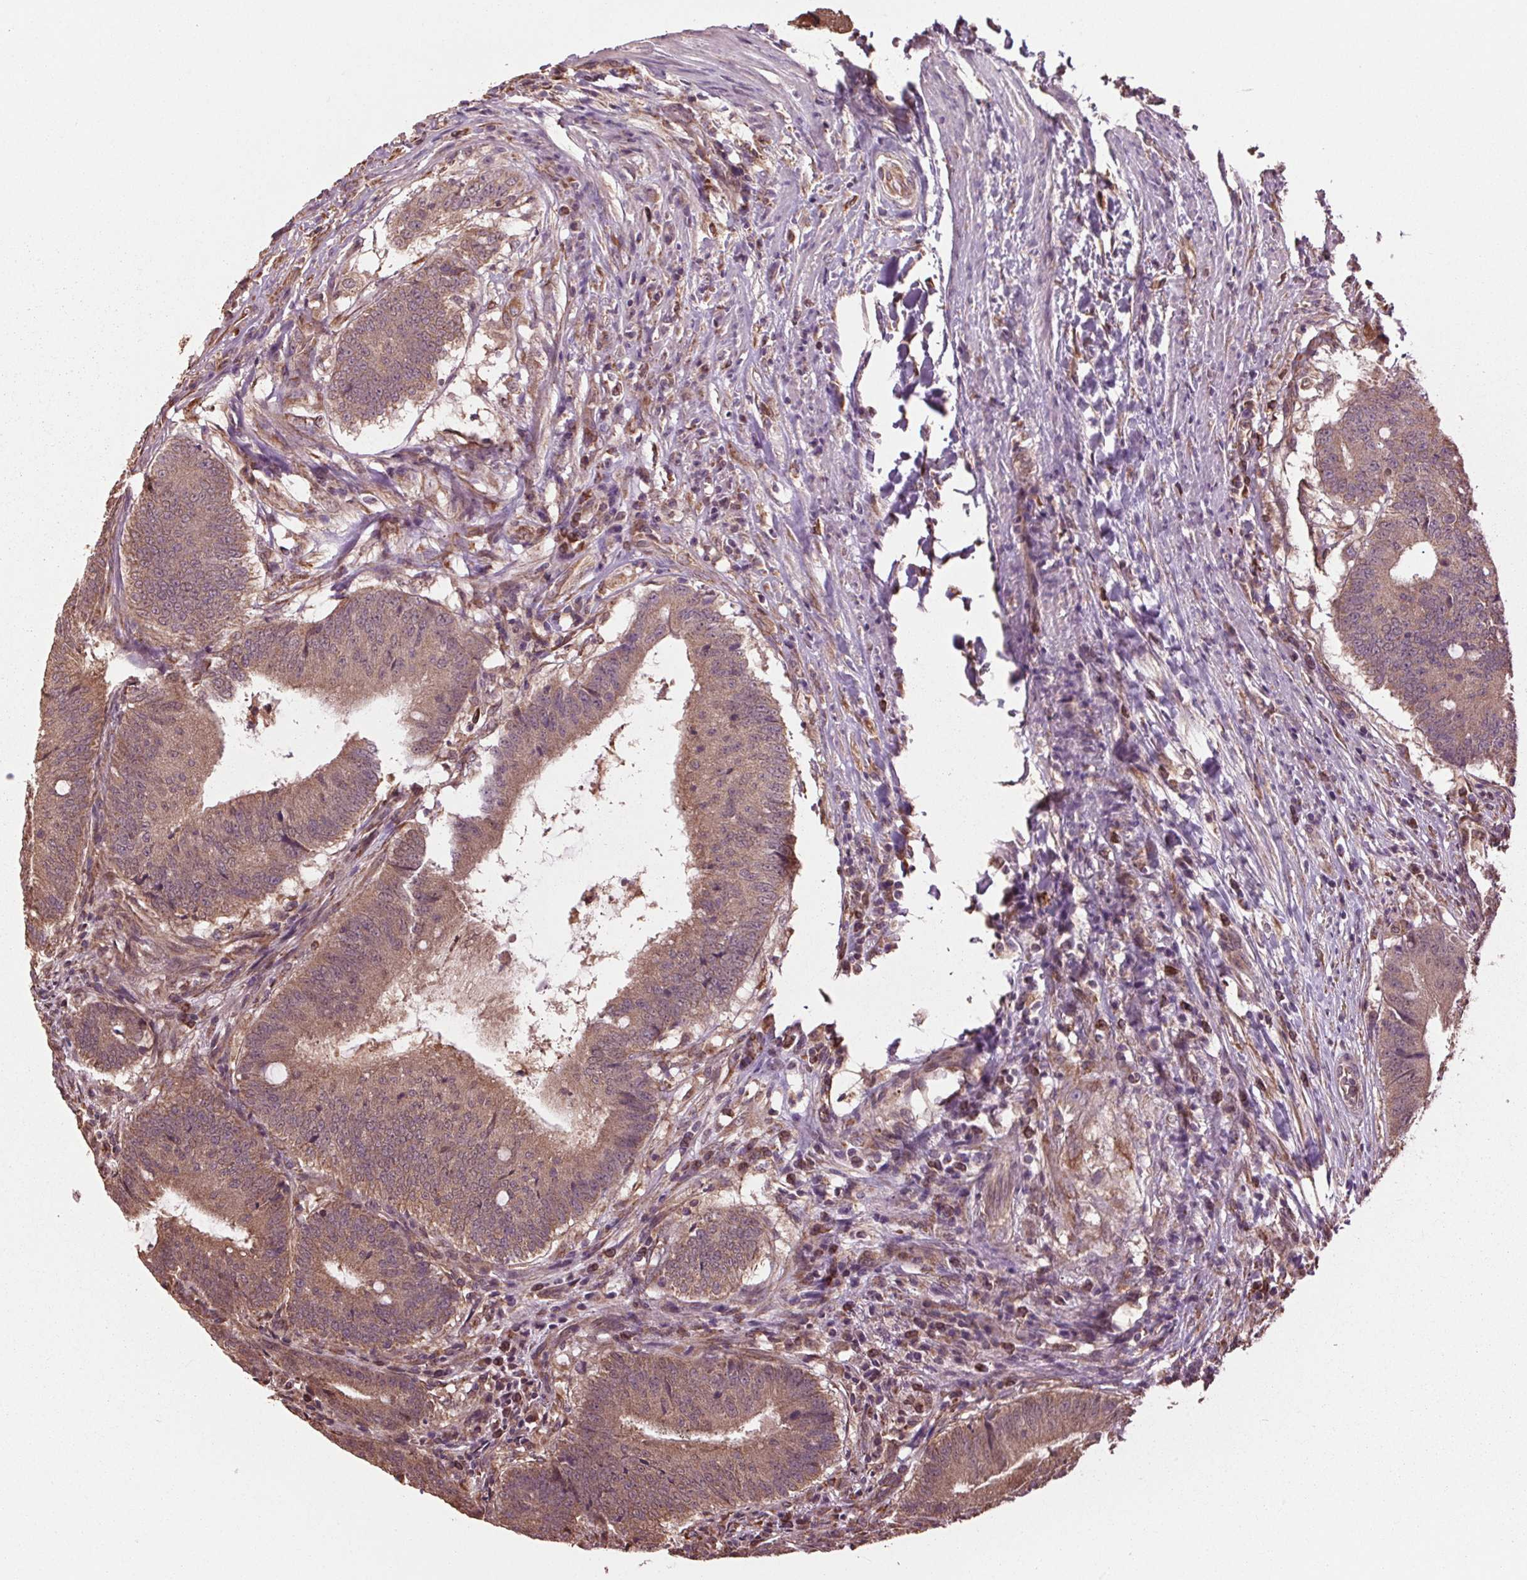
{"staining": {"intensity": "moderate", "quantity": ">75%", "location": "cytoplasmic/membranous"}, "tissue": "colorectal cancer", "cell_type": "Tumor cells", "image_type": "cancer", "snomed": [{"axis": "morphology", "description": "Adenocarcinoma, NOS"}, {"axis": "topography", "description": "Colon"}], "caption": "A micrograph of adenocarcinoma (colorectal) stained for a protein reveals moderate cytoplasmic/membranous brown staining in tumor cells.", "gene": "RNPEP", "patient": {"sex": "female", "age": 43}}